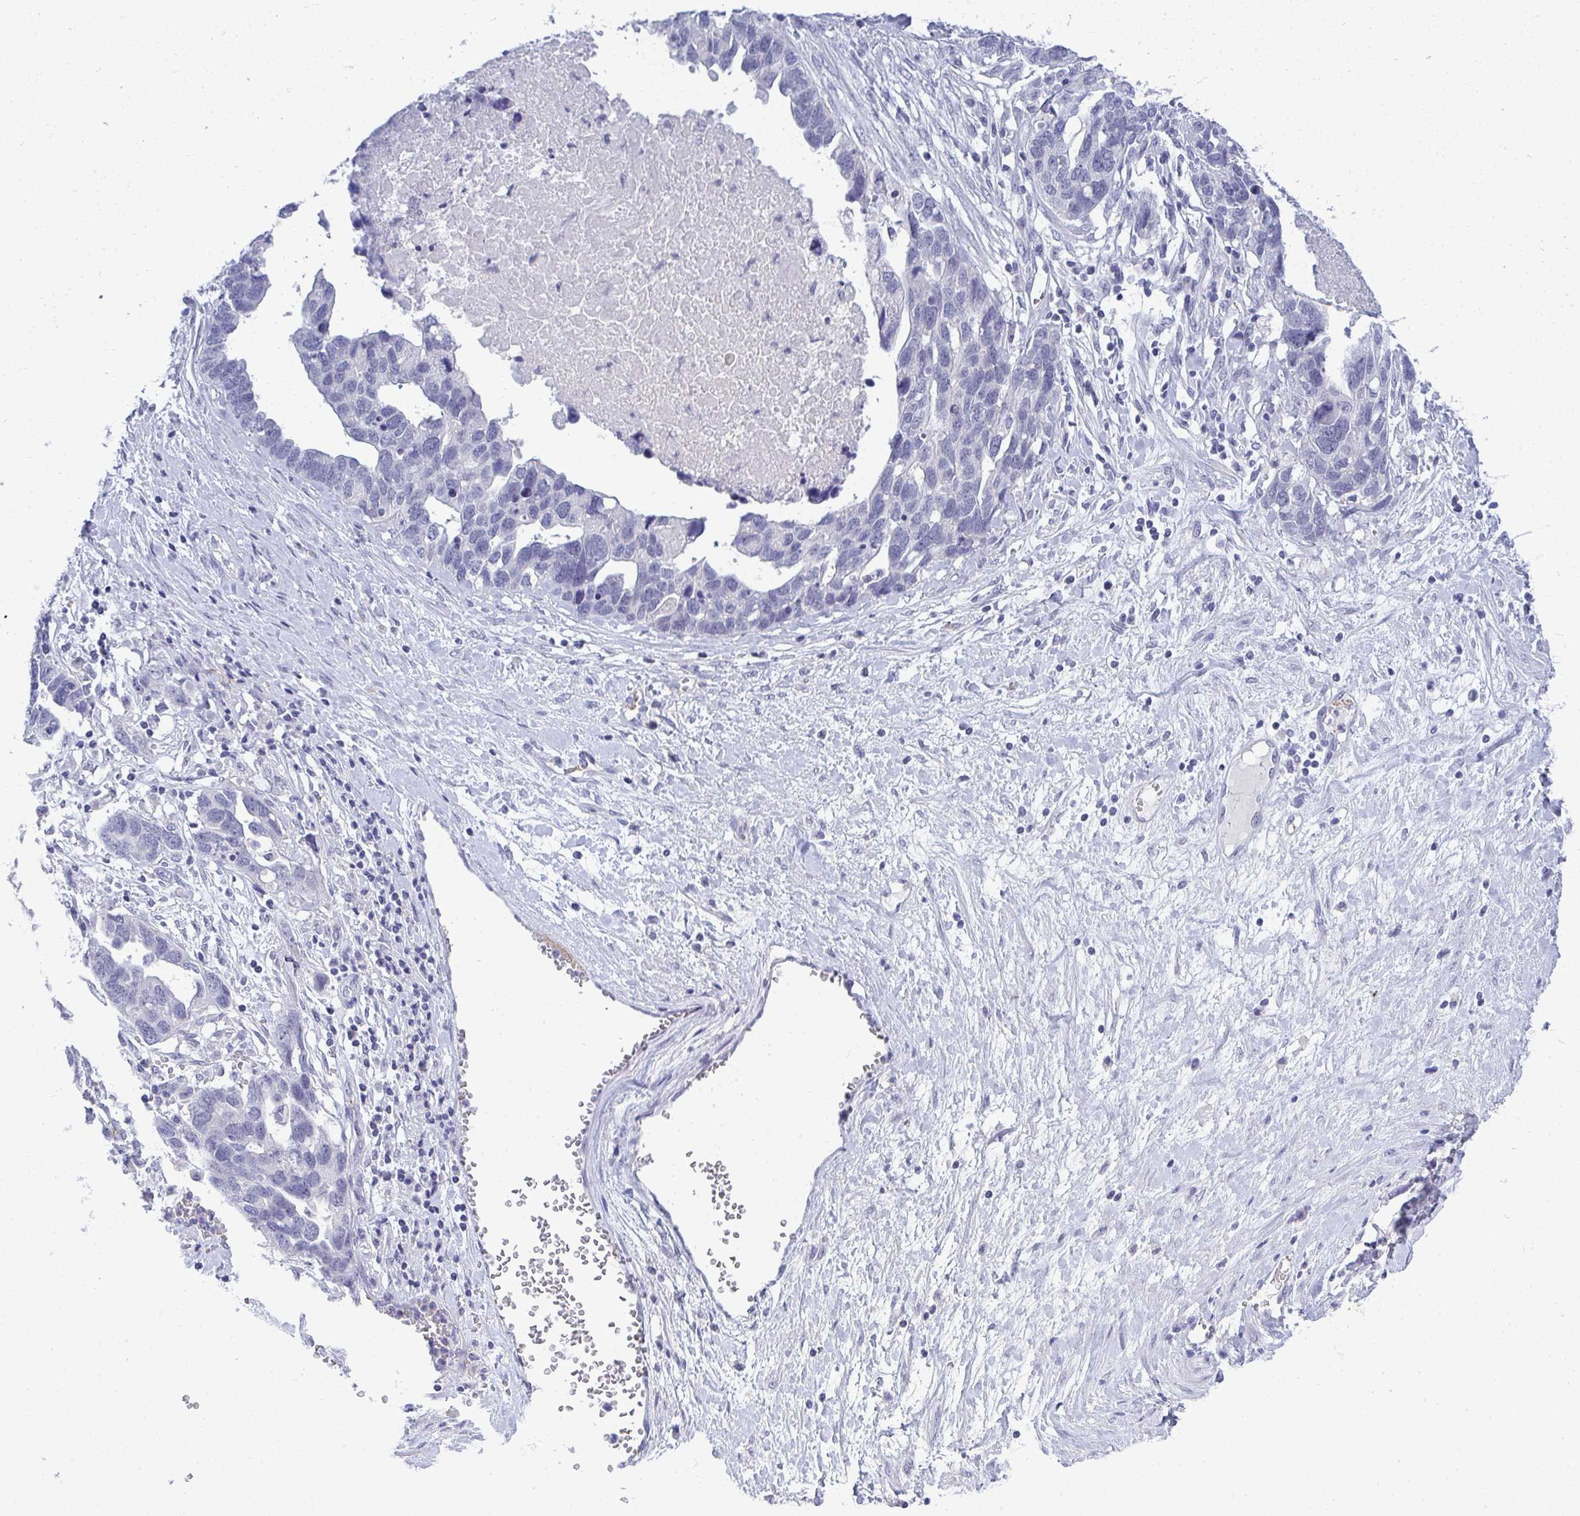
{"staining": {"intensity": "negative", "quantity": "none", "location": "none"}, "tissue": "ovarian cancer", "cell_type": "Tumor cells", "image_type": "cancer", "snomed": [{"axis": "morphology", "description": "Cystadenocarcinoma, serous, NOS"}, {"axis": "topography", "description": "Ovary"}], "caption": "Photomicrograph shows no protein staining in tumor cells of ovarian cancer tissue.", "gene": "TMEM82", "patient": {"sex": "female", "age": 54}}